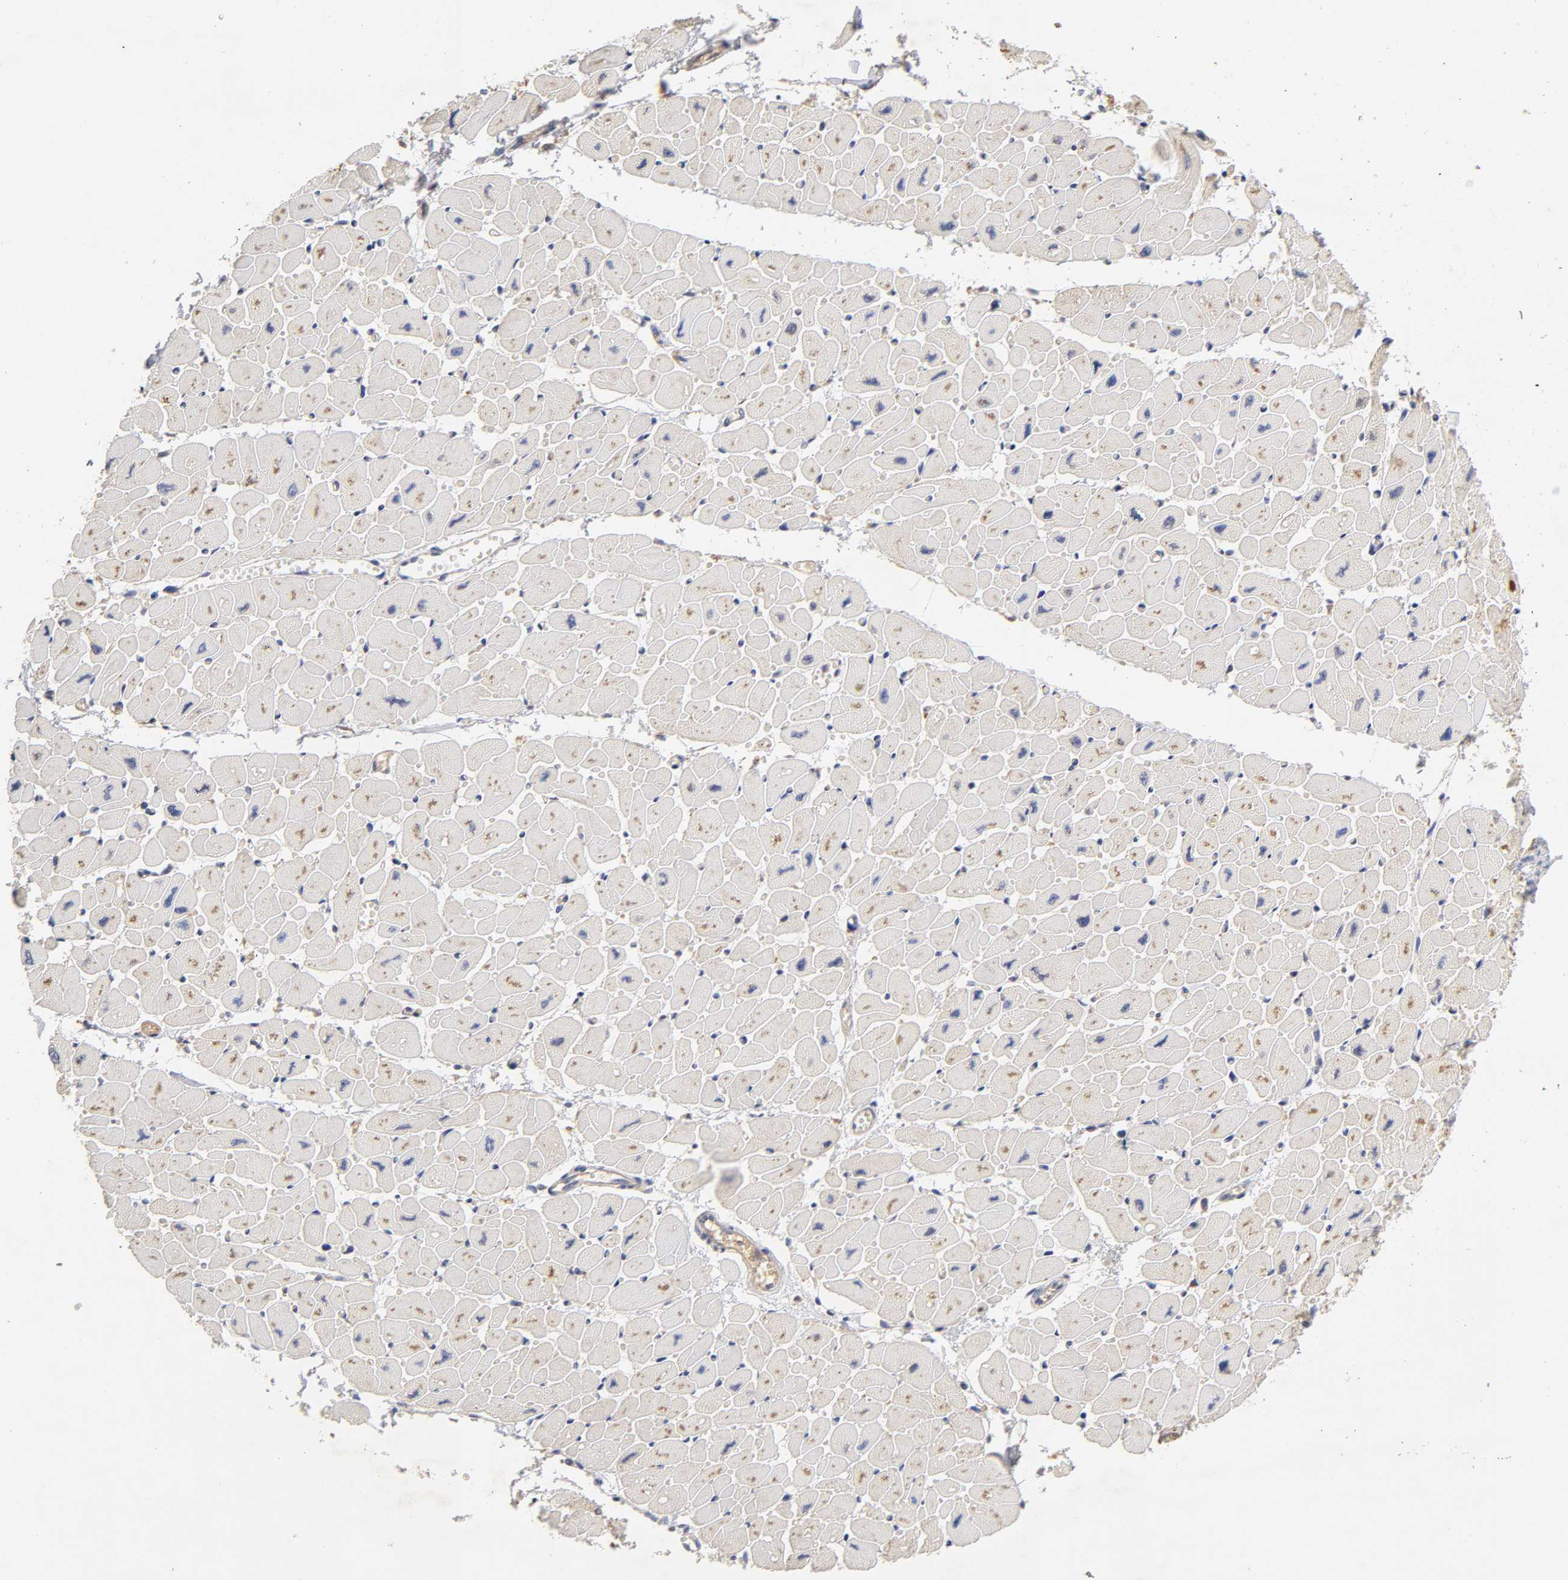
{"staining": {"intensity": "weak", "quantity": "<25%", "location": "cytoplasmic/membranous"}, "tissue": "heart muscle", "cell_type": "Cardiomyocytes", "image_type": "normal", "snomed": [{"axis": "morphology", "description": "Normal tissue, NOS"}, {"axis": "topography", "description": "Heart"}], "caption": "This is an immunohistochemistry (IHC) image of benign human heart muscle. There is no positivity in cardiomyocytes.", "gene": "RPS29", "patient": {"sex": "female", "age": 54}}